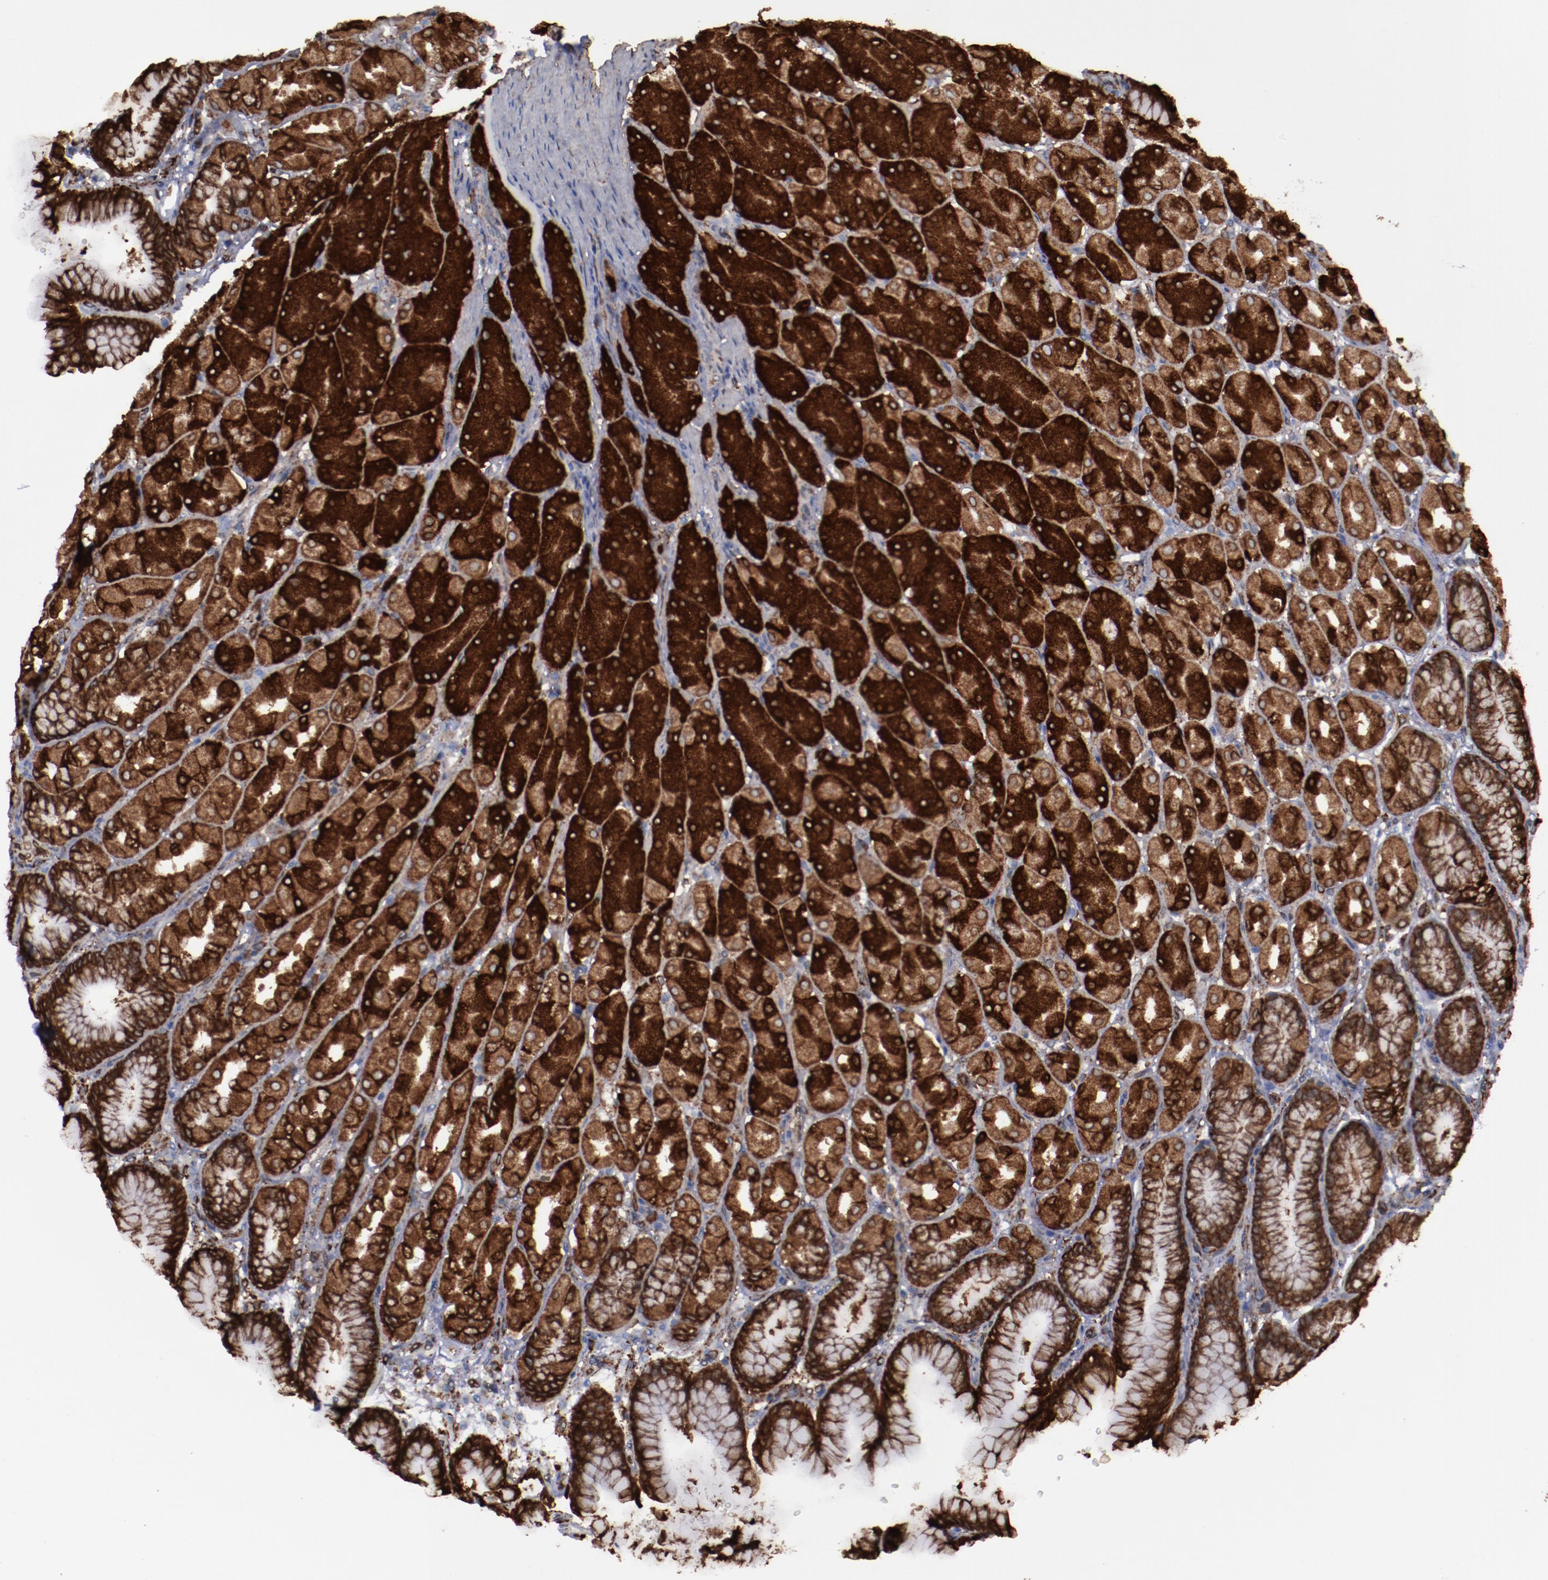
{"staining": {"intensity": "strong", "quantity": ">75%", "location": "cytoplasmic/membranous"}, "tissue": "stomach", "cell_type": "Glandular cells", "image_type": "normal", "snomed": [{"axis": "morphology", "description": "Normal tissue, NOS"}, {"axis": "topography", "description": "Stomach, upper"}], "caption": "Immunohistochemical staining of benign stomach reveals strong cytoplasmic/membranous protein staining in about >75% of glandular cells.", "gene": "ERLIN2", "patient": {"sex": "female", "age": 56}}